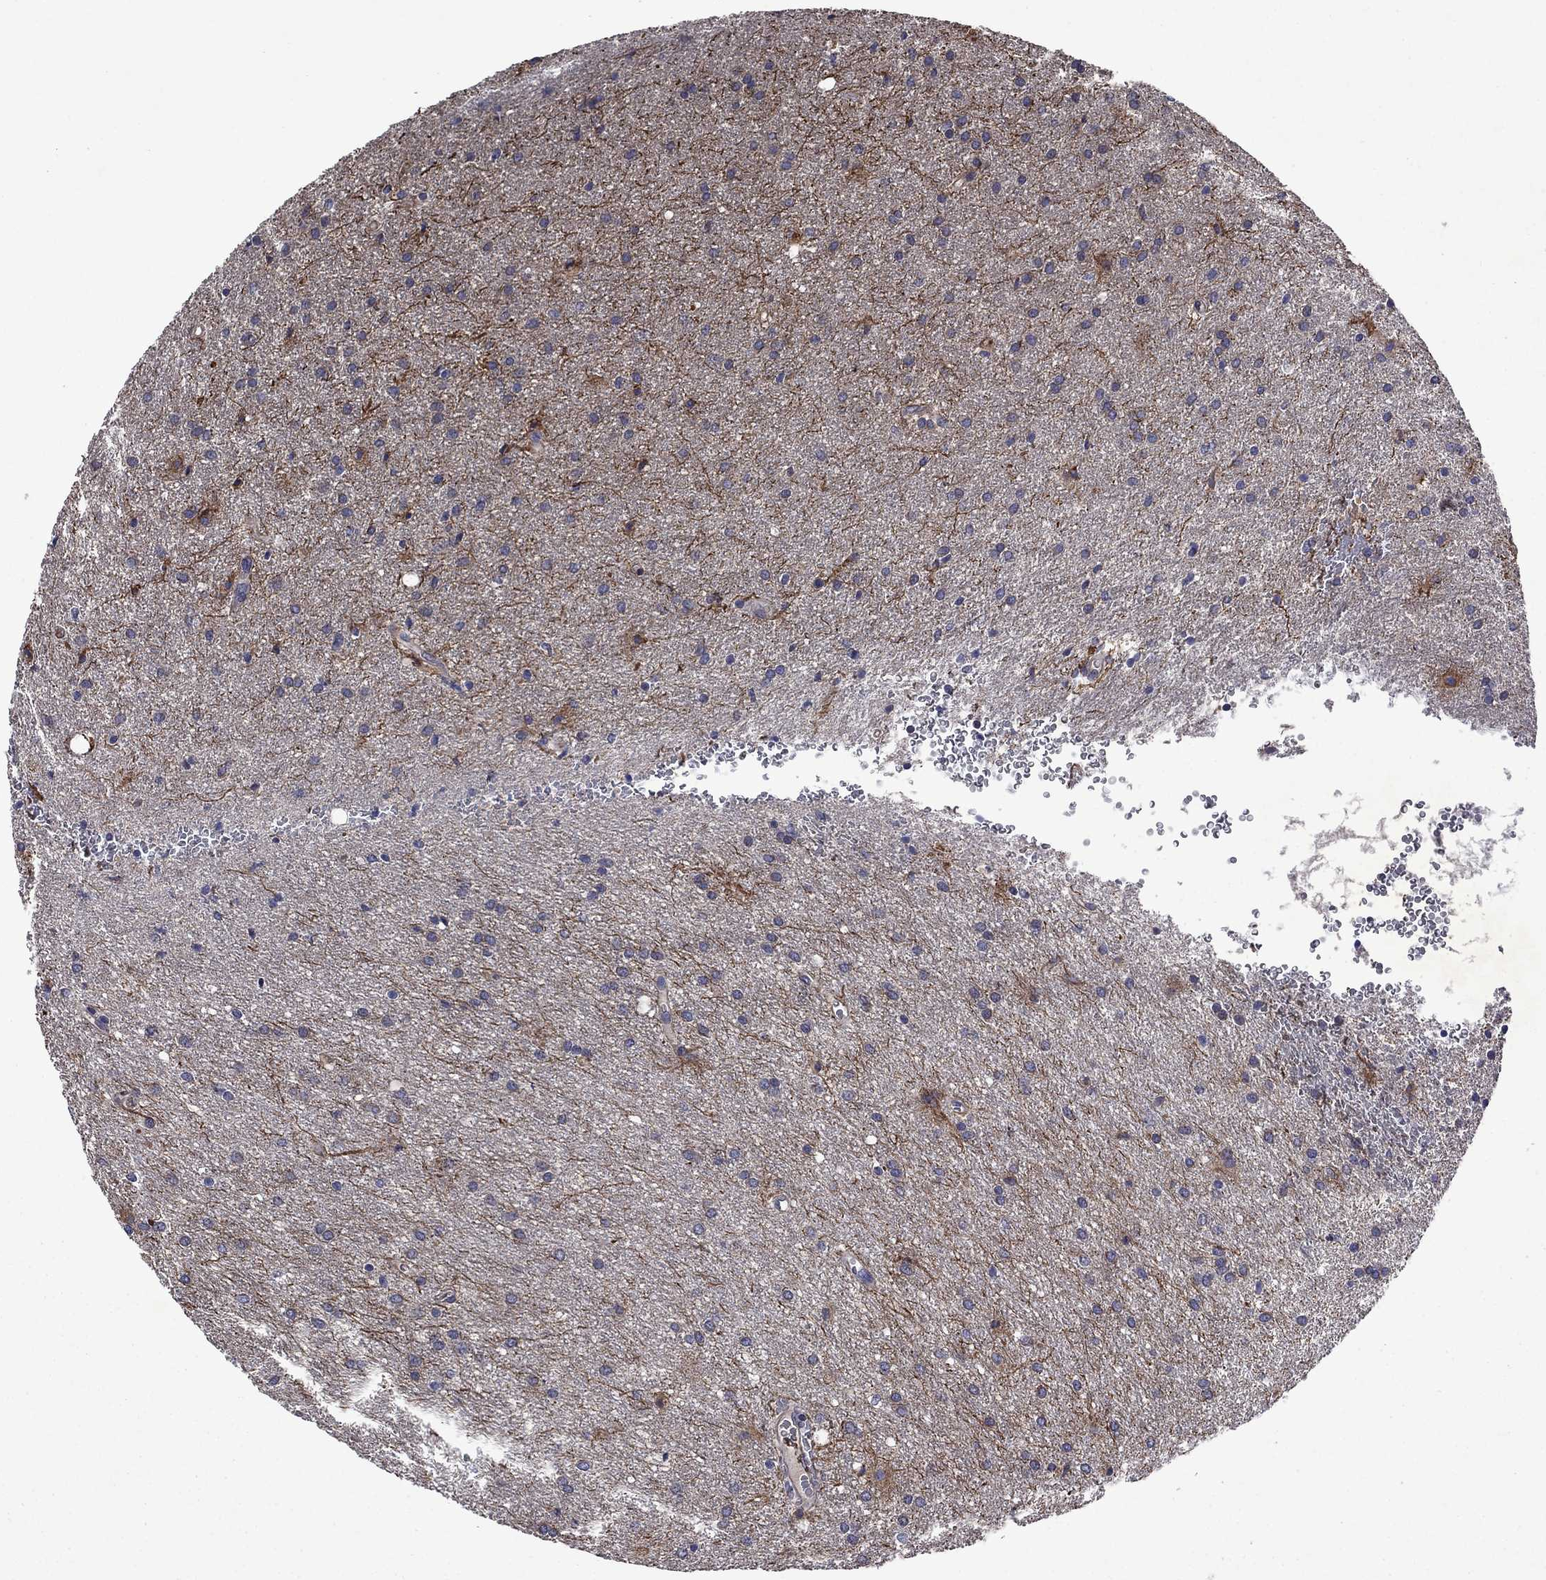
{"staining": {"intensity": "strong", "quantity": "<25%", "location": "cytoplasmic/membranous"}, "tissue": "glioma", "cell_type": "Tumor cells", "image_type": "cancer", "snomed": [{"axis": "morphology", "description": "Glioma, malignant, Low grade"}, {"axis": "topography", "description": "Brain"}], "caption": "High-power microscopy captured an IHC histopathology image of glioma, revealing strong cytoplasmic/membranous staining in about <25% of tumor cells.", "gene": "KIF22", "patient": {"sex": "male", "age": 58}}